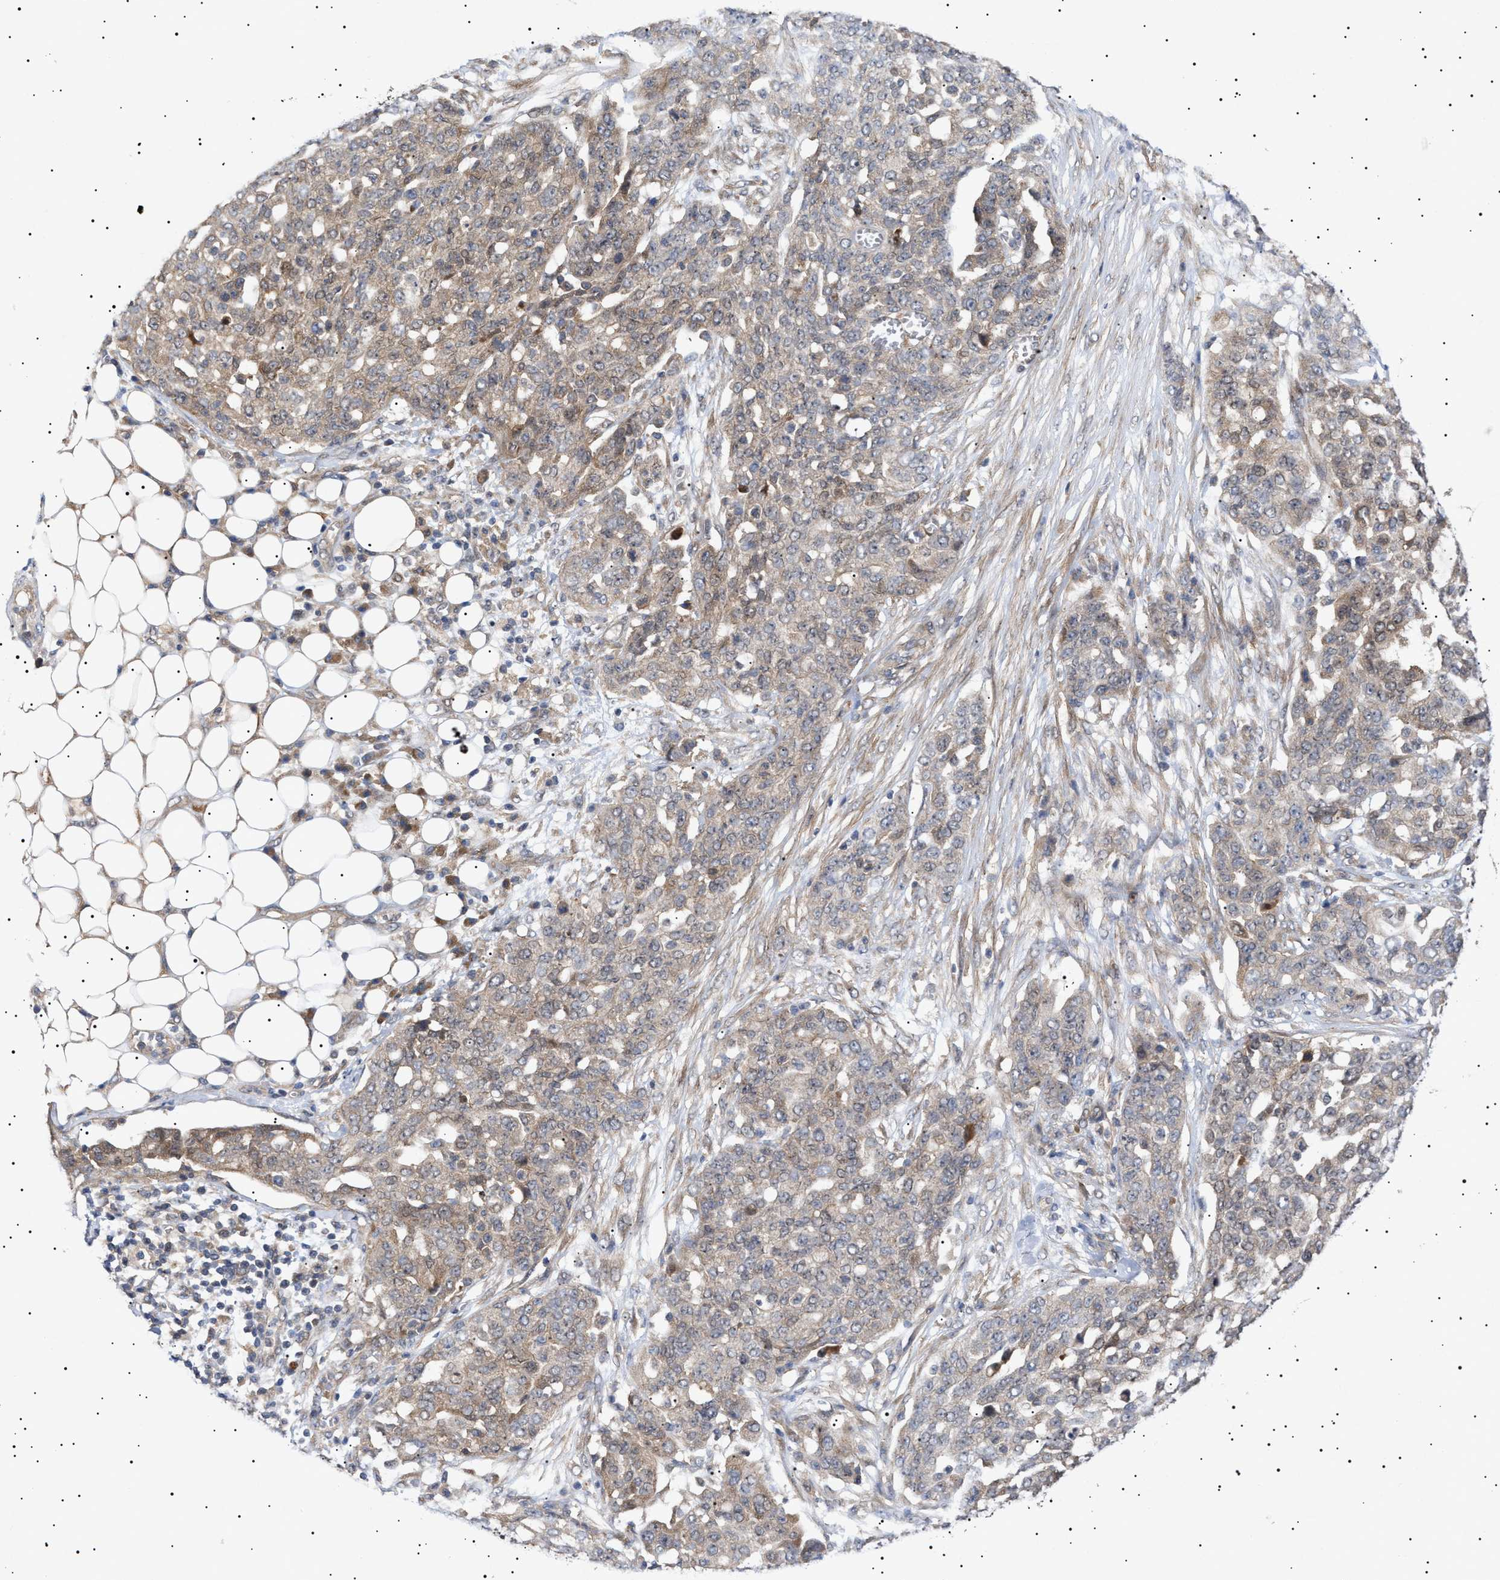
{"staining": {"intensity": "weak", "quantity": ">75%", "location": "cytoplasmic/membranous"}, "tissue": "ovarian cancer", "cell_type": "Tumor cells", "image_type": "cancer", "snomed": [{"axis": "morphology", "description": "Cystadenocarcinoma, serous, NOS"}, {"axis": "topography", "description": "Soft tissue"}, {"axis": "topography", "description": "Ovary"}], "caption": "This image displays immunohistochemistry staining of human ovarian serous cystadenocarcinoma, with low weak cytoplasmic/membranous positivity in approximately >75% of tumor cells.", "gene": "NPLOC4", "patient": {"sex": "female", "age": 57}}